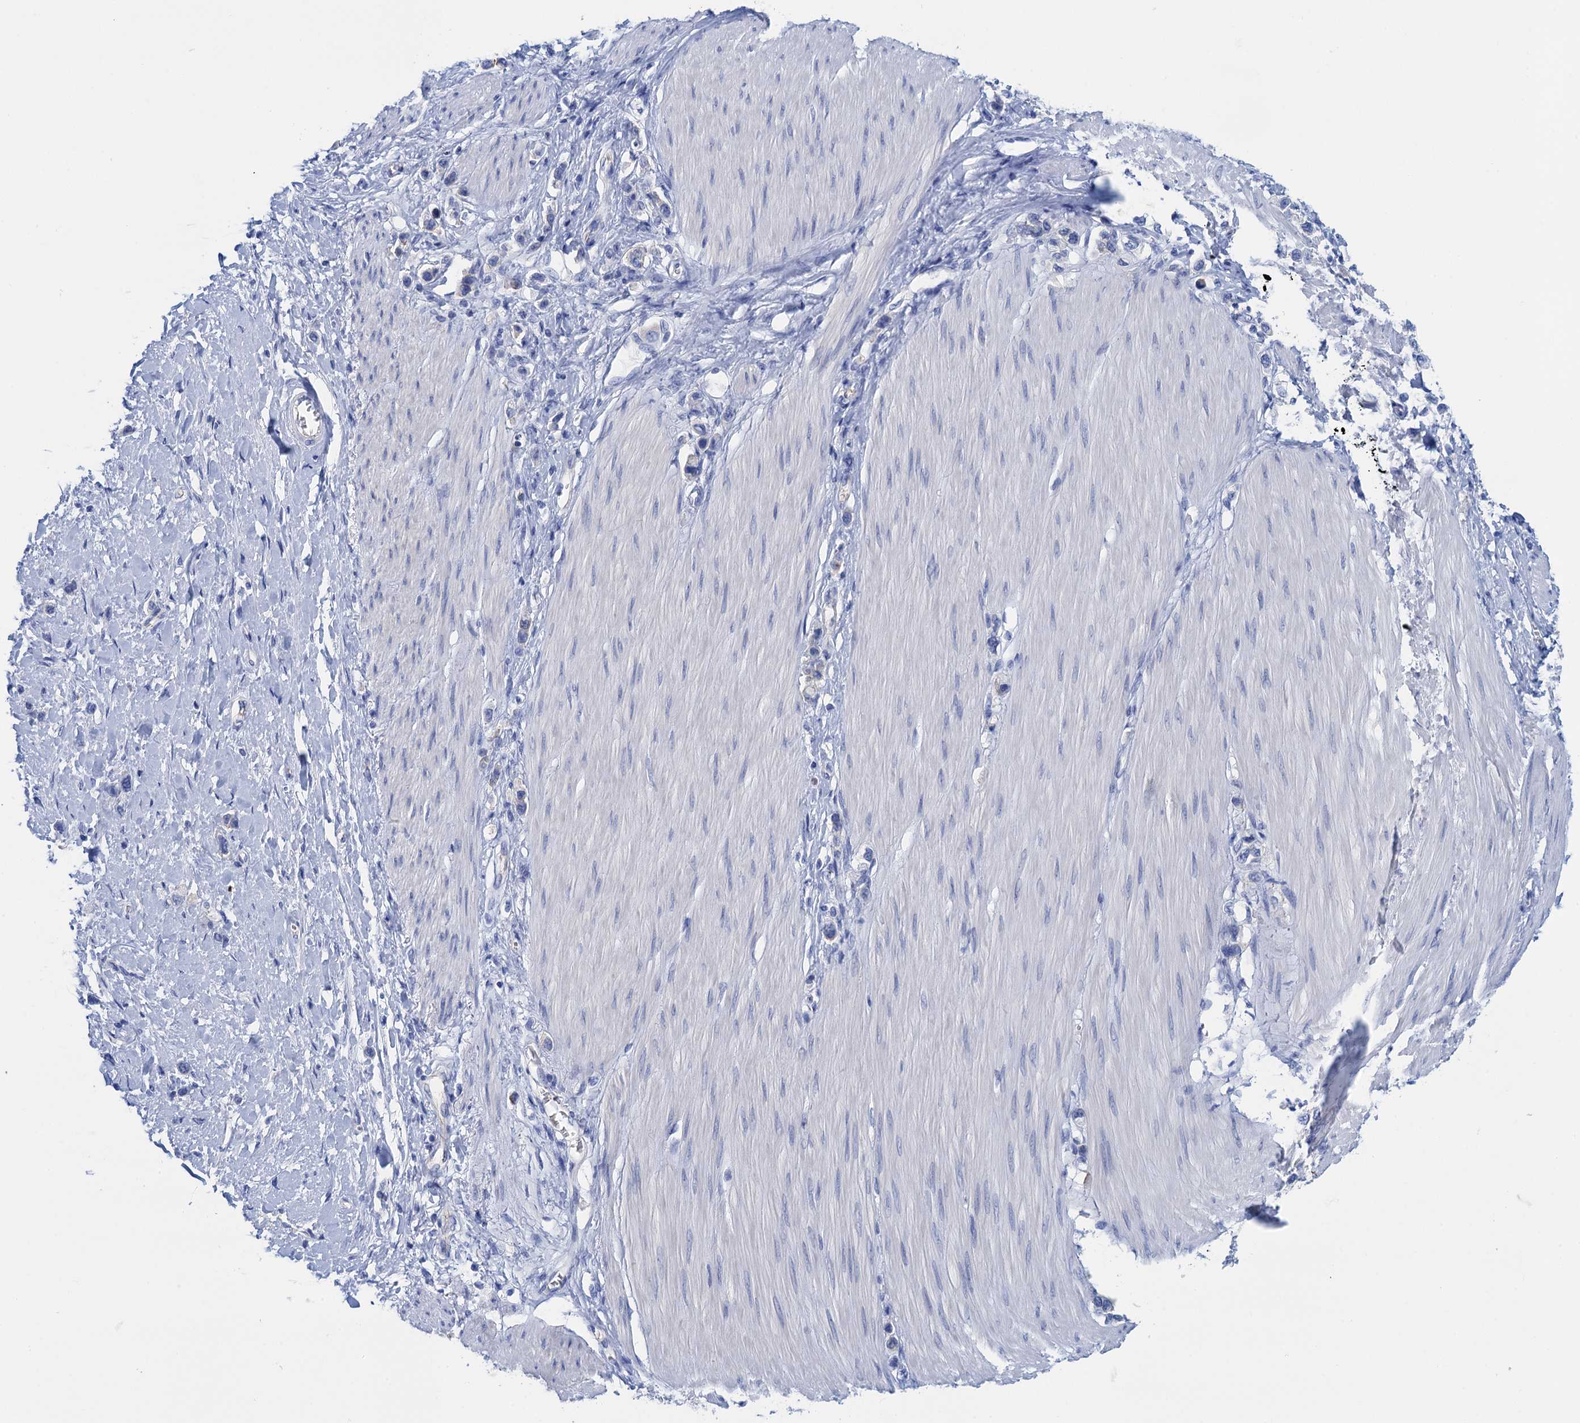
{"staining": {"intensity": "negative", "quantity": "none", "location": "none"}, "tissue": "stomach cancer", "cell_type": "Tumor cells", "image_type": "cancer", "snomed": [{"axis": "morphology", "description": "Adenocarcinoma, NOS"}, {"axis": "topography", "description": "Stomach"}], "caption": "This is an IHC photomicrograph of human stomach cancer. There is no positivity in tumor cells.", "gene": "CALML5", "patient": {"sex": "female", "age": 65}}